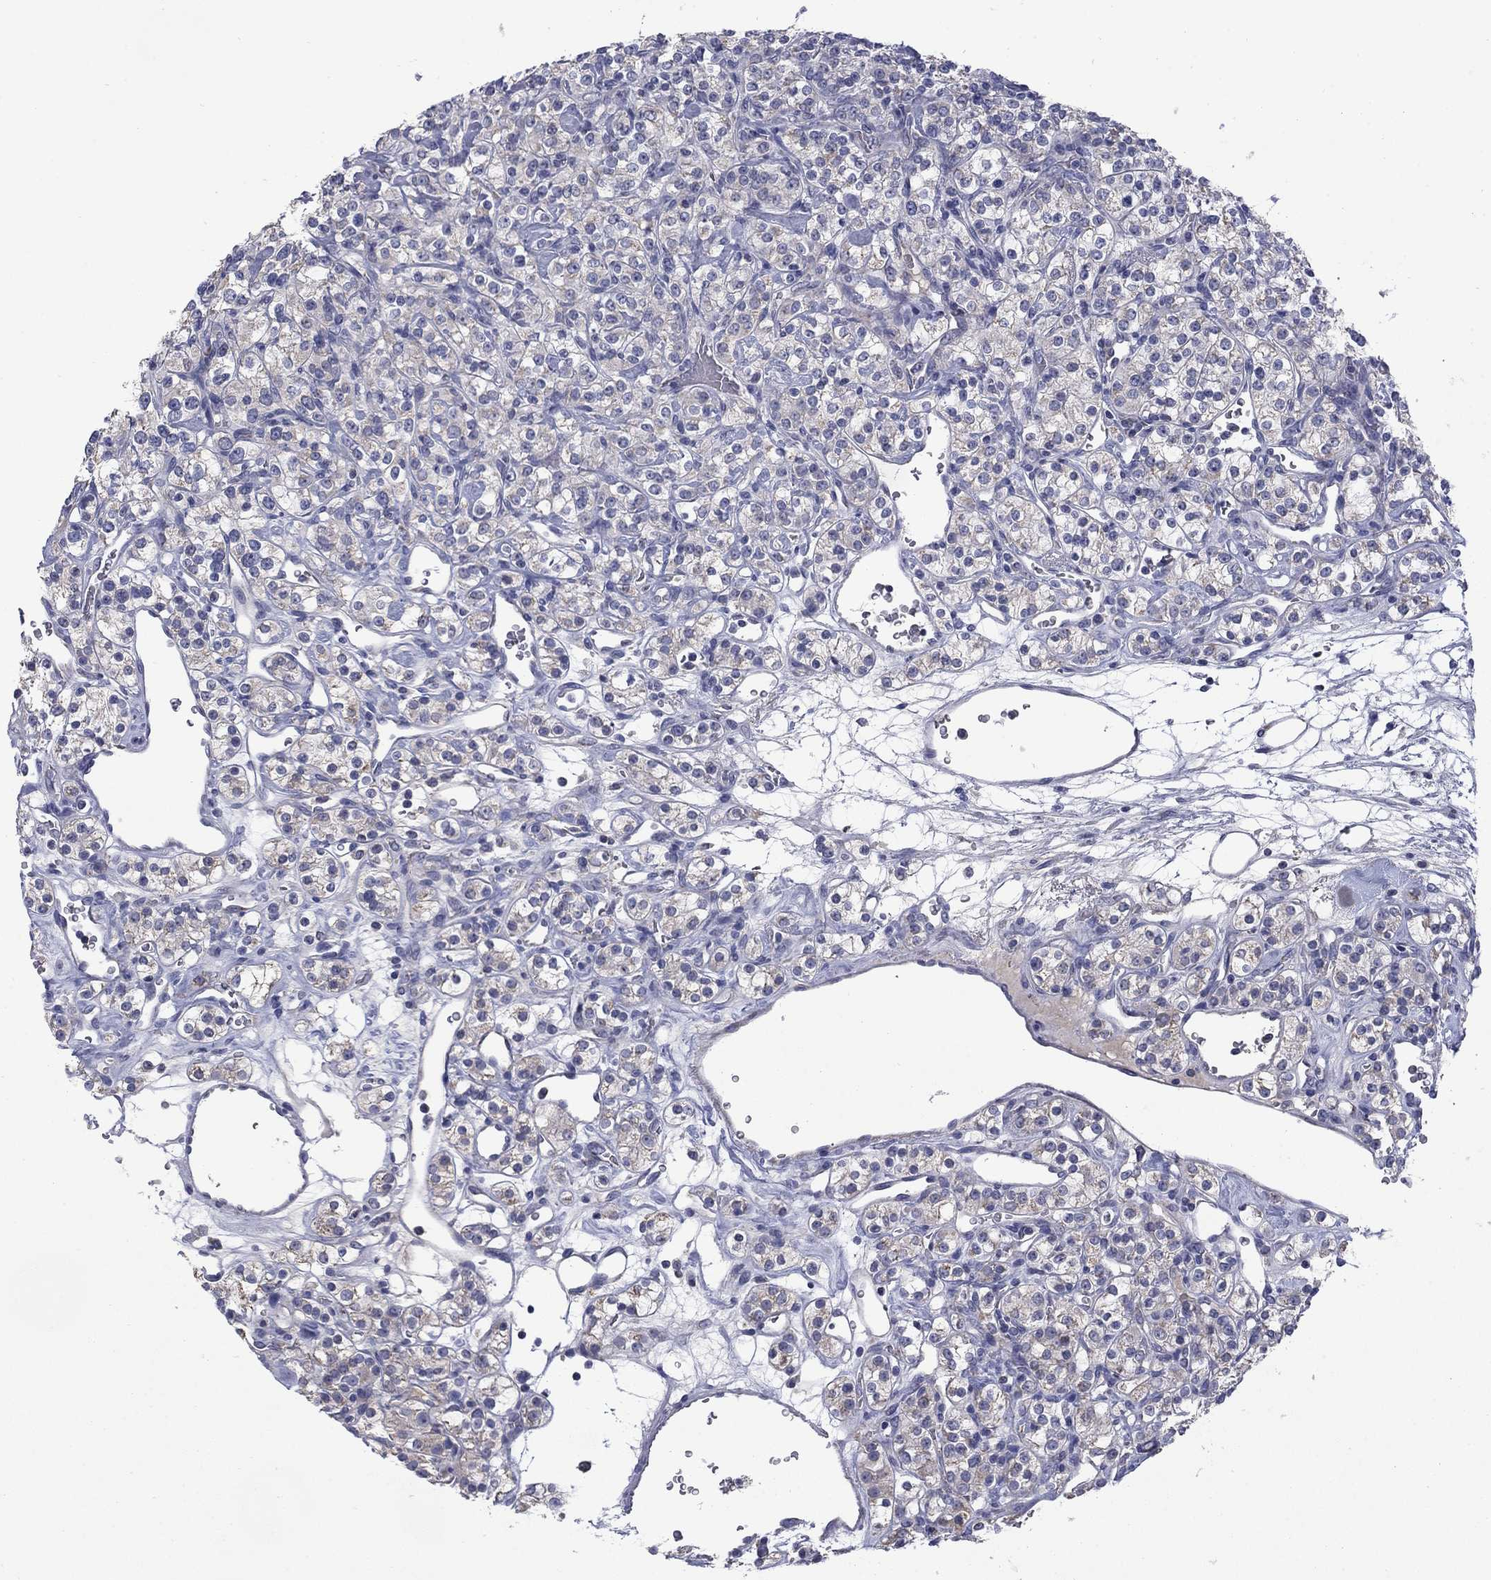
{"staining": {"intensity": "weak", "quantity": "25%-75%", "location": "cytoplasmic/membranous"}, "tissue": "renal cancer", "cell_type": "Tumor cells", "image_type": "cancer", "snomed": [{"axis": "morphology", "description": "Adenocarcinoma, NOS"}, {"axis": "topography", "description": "Kidney"}], "caption": "High-power microscopy captured an immunohistochemistry (IHC) photomicrograph of renal cancer (adenocarcinoma), revealing weak cytoplasmic/membranous staining in about 25%-75% of tumor cells.", "gene": "FRK", "patient": {"sex": "male", "age": 77}}